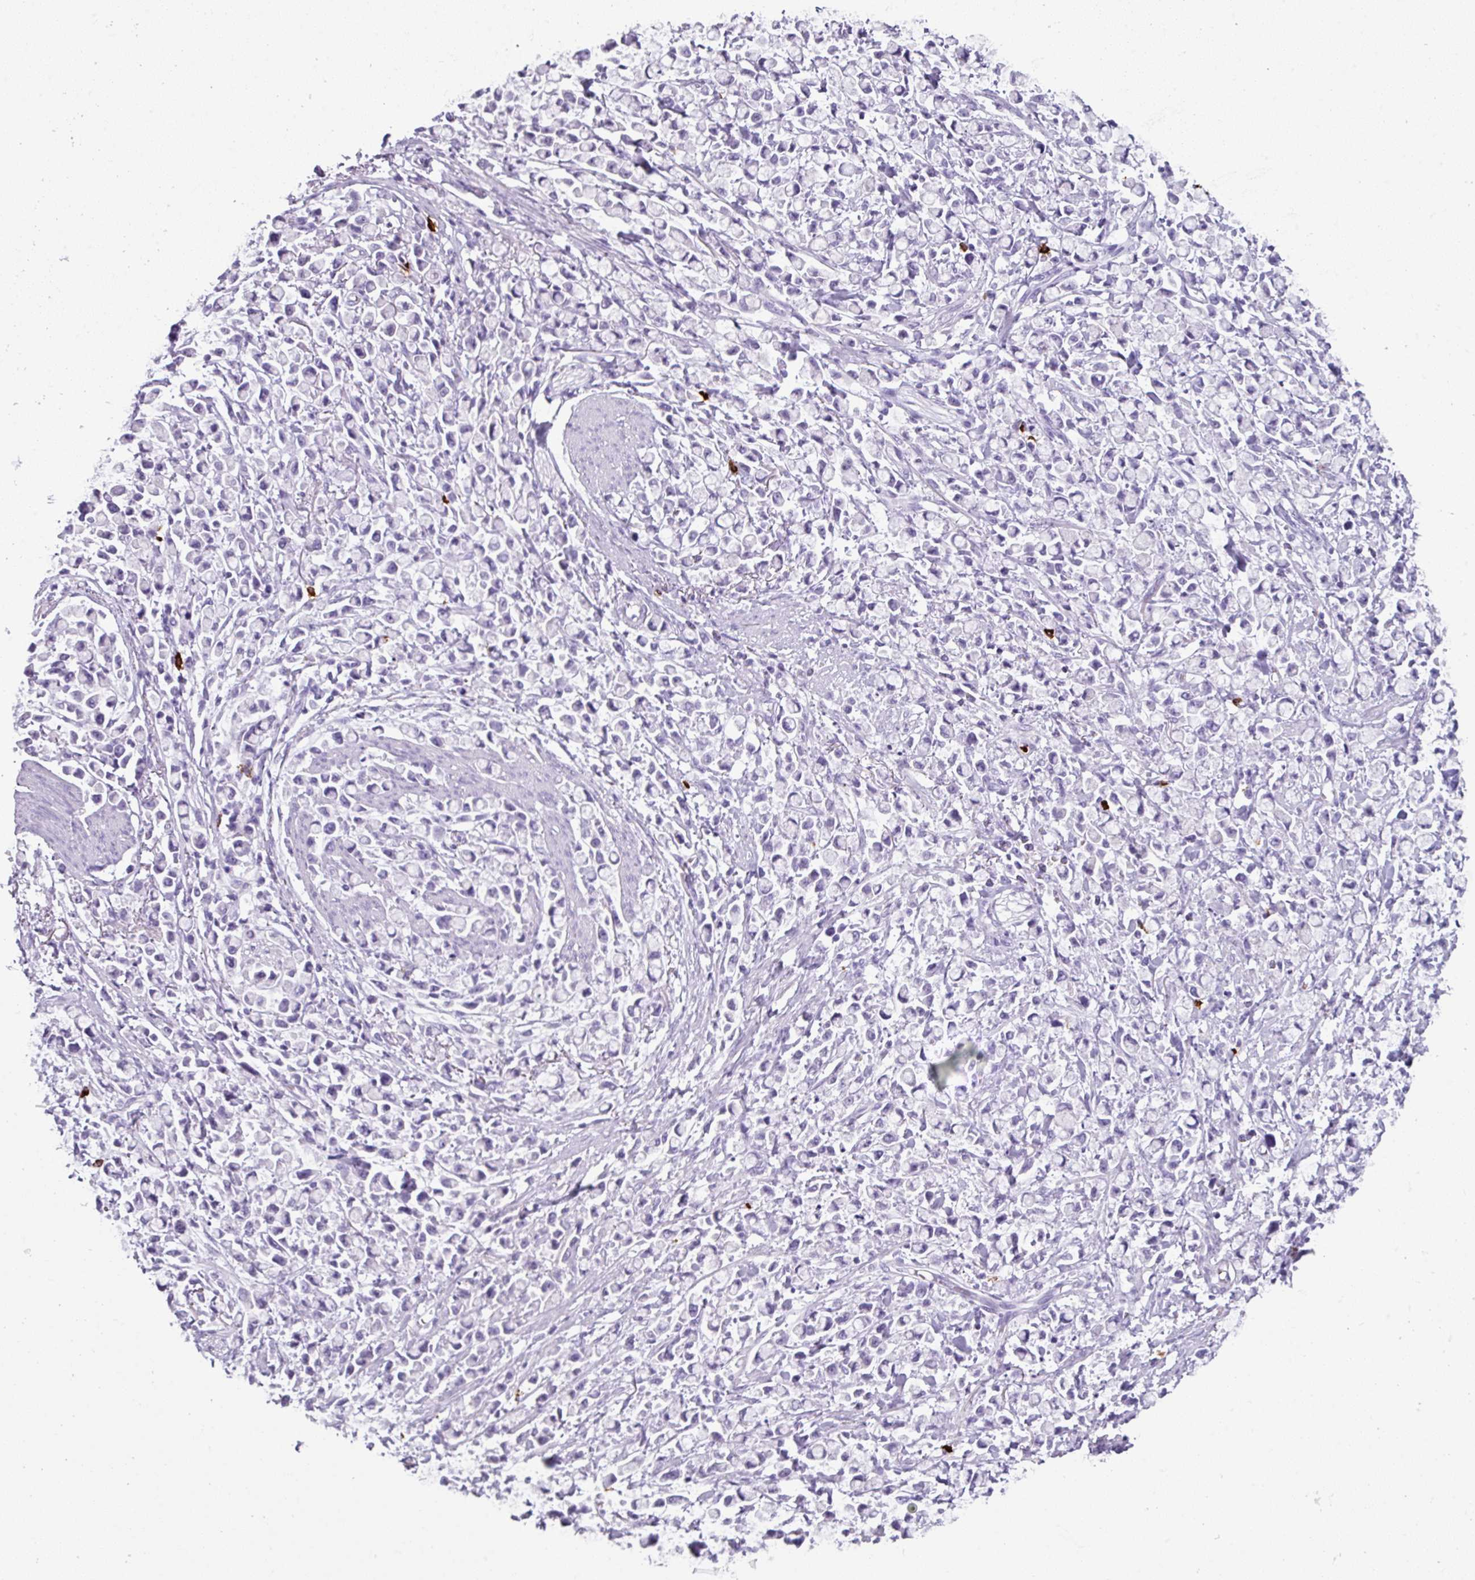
{"staining": {"intensity": "negative", "quantity": "none", "location": "none"}, "tissue": "stomach cancer", "cell_type": "Tumor cells", "image_type": "cancer", "snomed": [{"axis": "morphology", "description": "Adenocarcinoma, NOS"}, {"axis": "topography", "description": "Stomach"}], "caption": "An immunohistochemistry (IHC) histopathology image of stomach adenocarcinoma is shown. There is no staining in tumor cells of stomach adenocarcinoma.", "gene": "CTSG", "patient": {"sex": "female", "age": 81}}